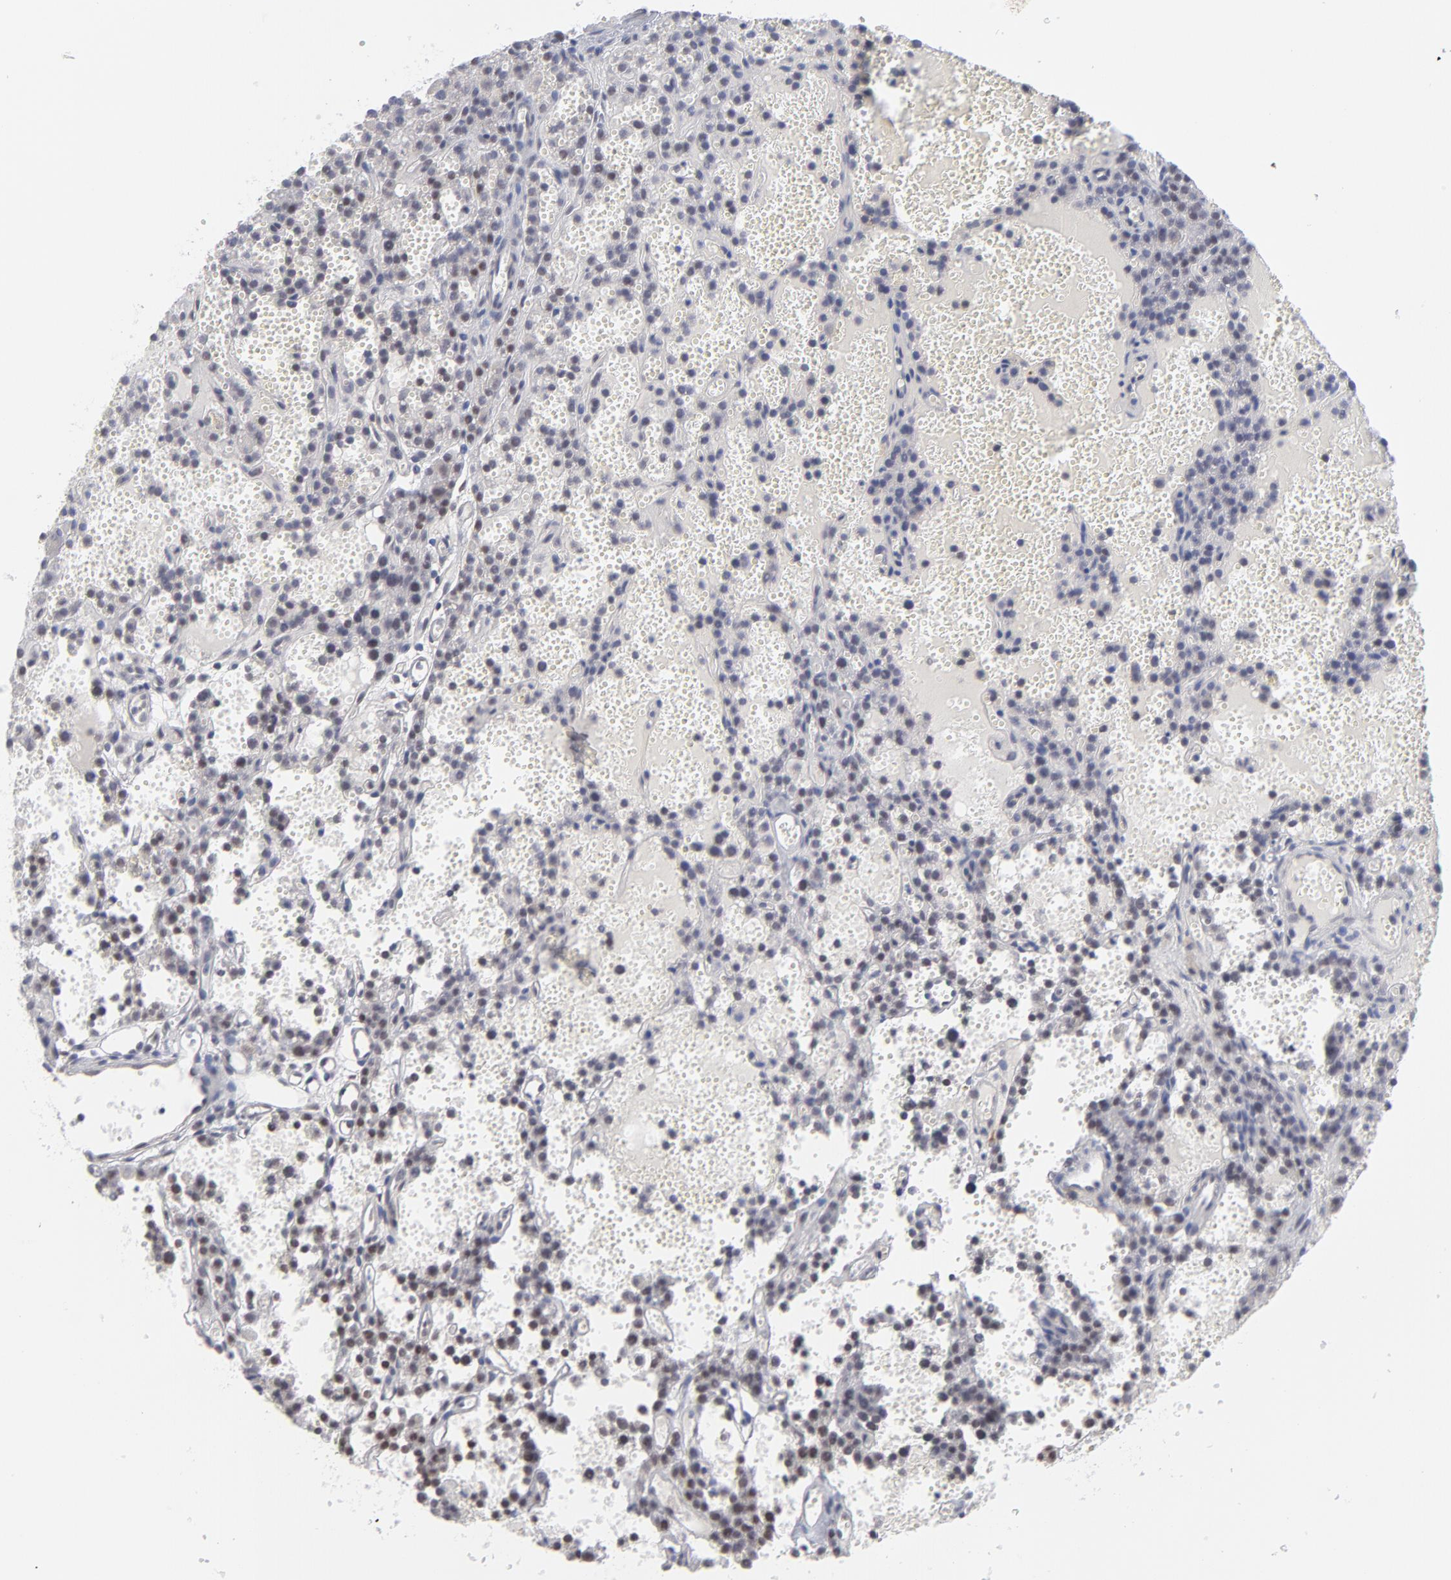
{"staining": {"intensity": "negative", "quantity": "none", "location": "none"}, "tissue": "parathyroid gland", "cell_type": "Glandular cells", "image_type": "normal", "snomed": [{"axis": "morphology", "description": "Normal tissue, NOS"}, {"axis": "topography", "description": "Parathyroid gland"}], "caption": "IHC histopathology image of normal parathyroid gland: human parathyroid gland stained with DAB reveals no significant protein staining in glandular cells.", "gene": "NBN", "patient": {"sex": "male", "age": 25}}